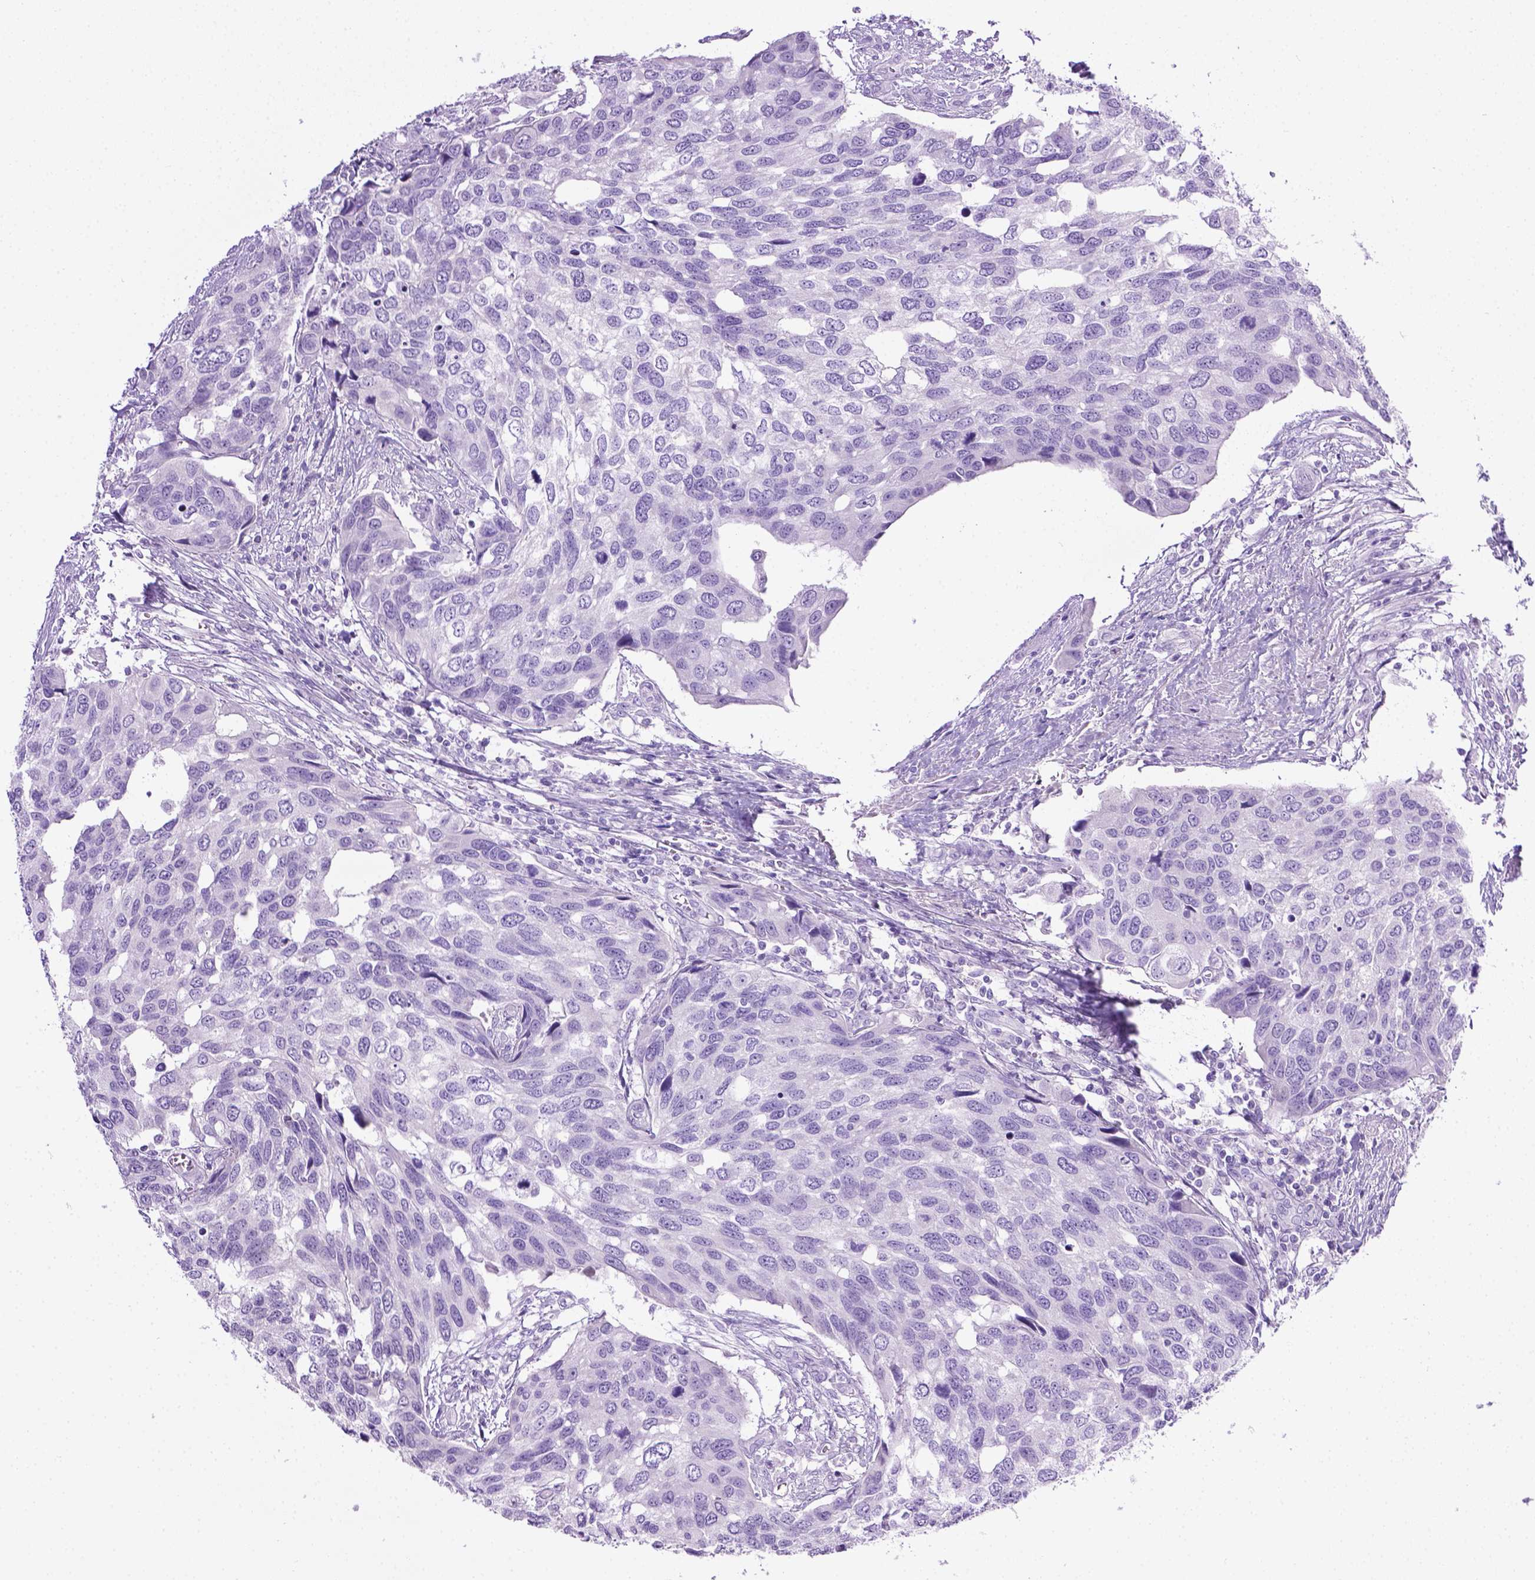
{"staining": {"intensity": "negative", "quantity": "none", "location": "none"}, "tissue": "urothelial cancer", "cell_type": "Tumor cells", "image_type": "cancer", "snomed": [{"axis": "morphology", "description": "Urothelial carcinoma, High grade"}, {"axis": "topography", "description": "Urinary bladder"}], "caption": "Protein analysis of urothelial carcinoma (high-grade) displays no significant positivity in tumor cells.", "gene": "LELP1", "patient": {"sex": "male", "age": 60}}